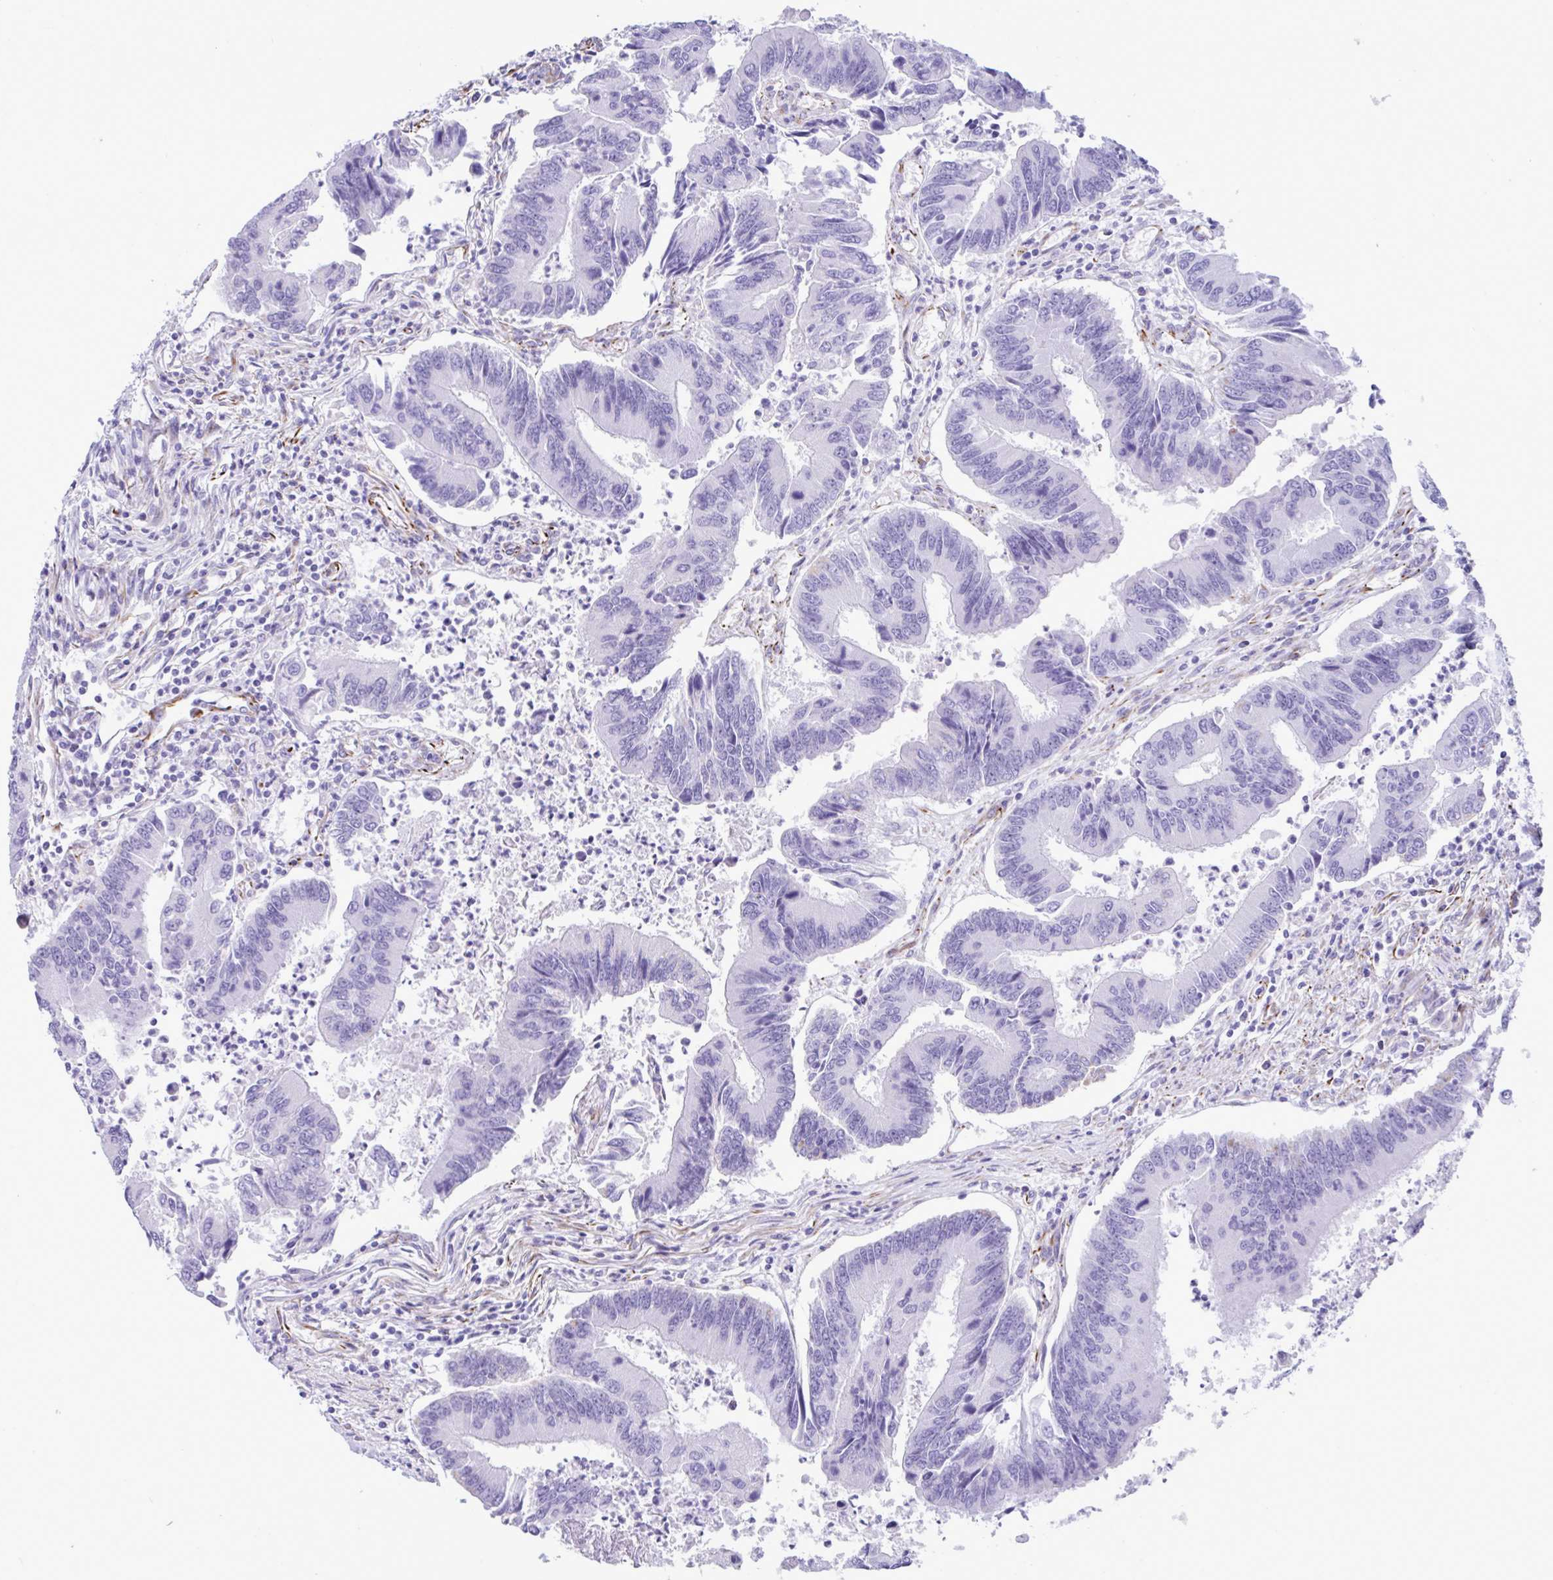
{"staining": {"intensity": "negative", "quantity": "none", "location": "none"}, "tissue": "colorectal cancer", "cell_type": "Tumor cells", "image_type": "cancer", "snomed": [{"axis": "morphology", "description": "Adenocarcinoma, NOS"}, {"axis": "topography", "description": "Colon"}], "caption": "IHC of colorectal cancer reveals no staining in tumor cells.", "gene": "SMAD5", "patient": {"sex": "female", "age": 67}}